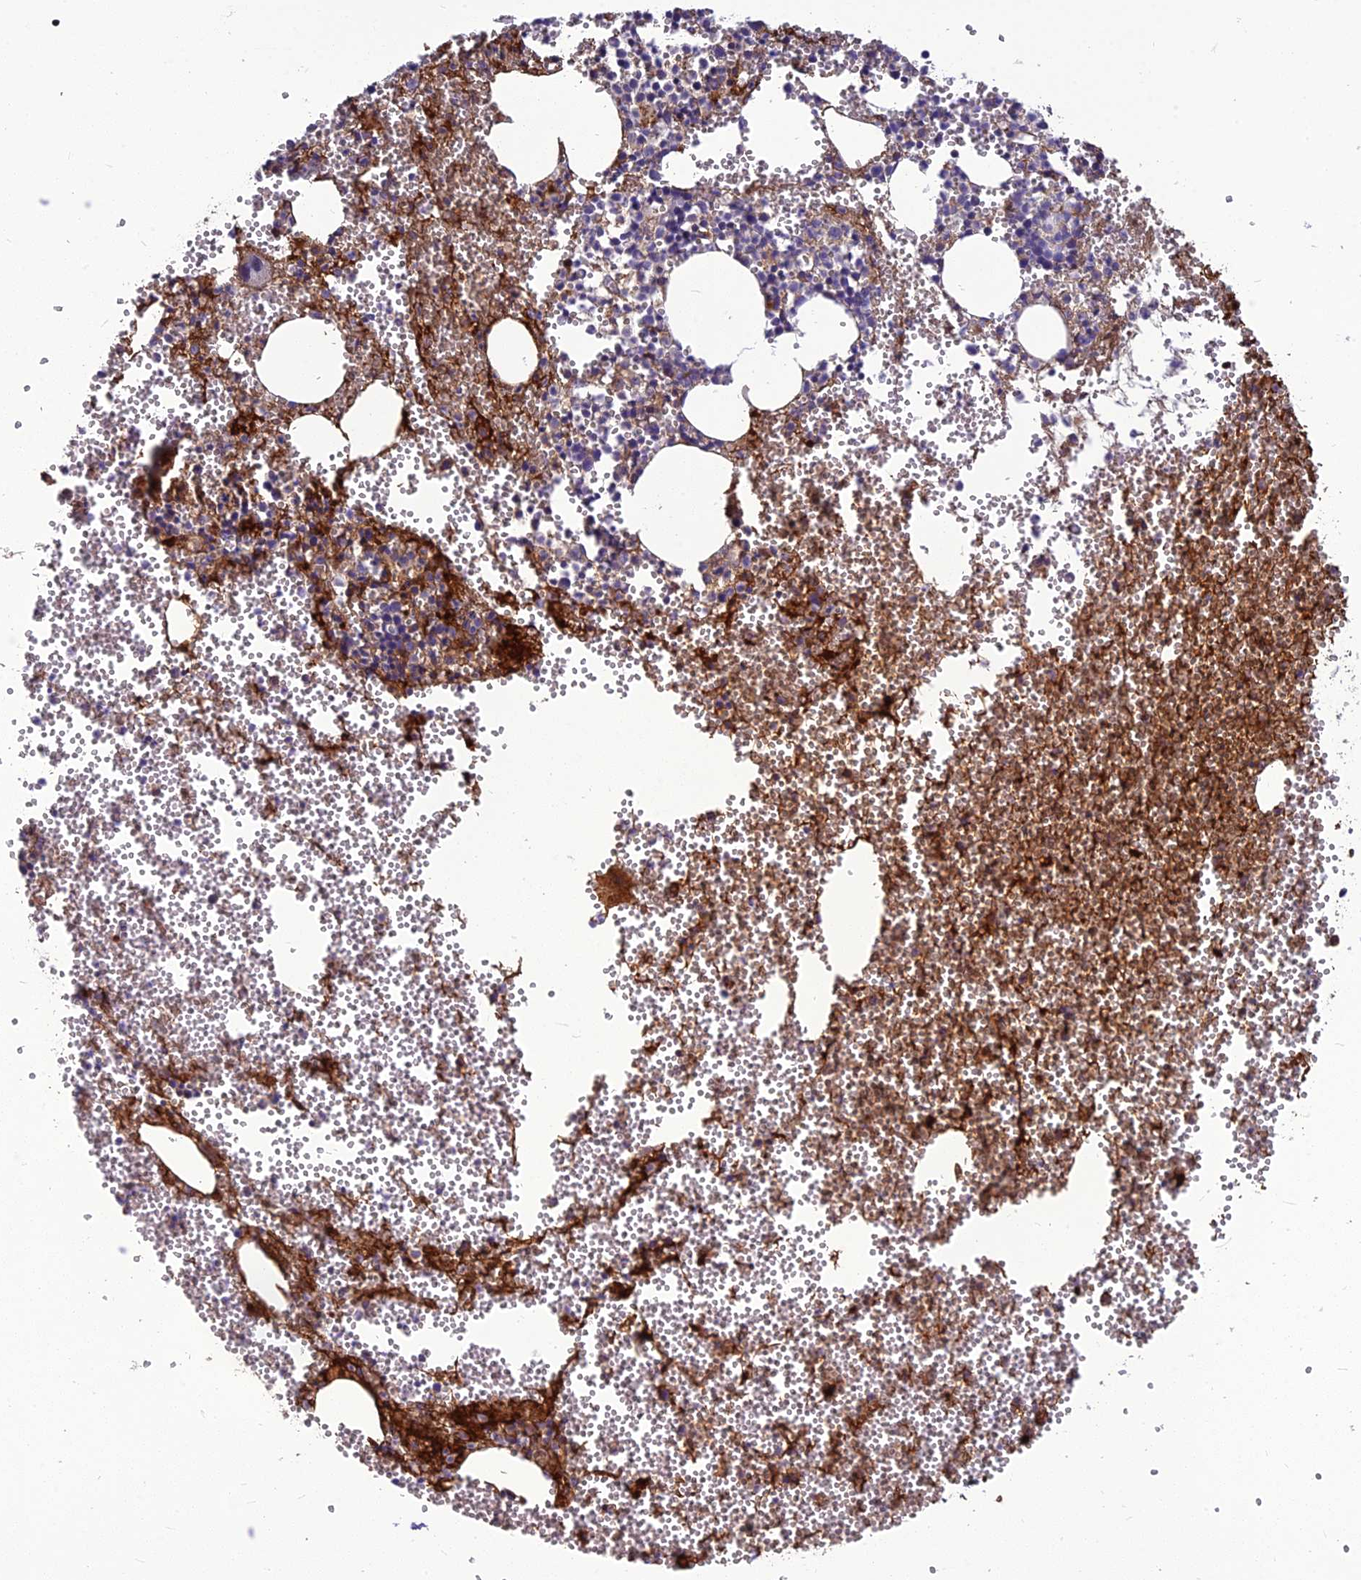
{"staining": {"intensity": "strong", "quantity": "25%-75%", "location": "cytoplasmic/membranous"}, "tissue": "bone marrow", "cell_type": "Hematopoietic cells", "image_type": "normal", "snomed": [{"axis": "morphology", "description": "Normal tissue, NOS"}, {"axis": "topography", "description": "Bone marrow"}], "caption": "Immunohistochemistry micrograph of benign bone marrow stained for a protein (brown), which displays high levels of strong cytoplasmic/membranous positivity in about 25%-75% of hematopoietic cells.", "gene": "CLEC11A", "patient": {"sex": "female", "age": 77}}